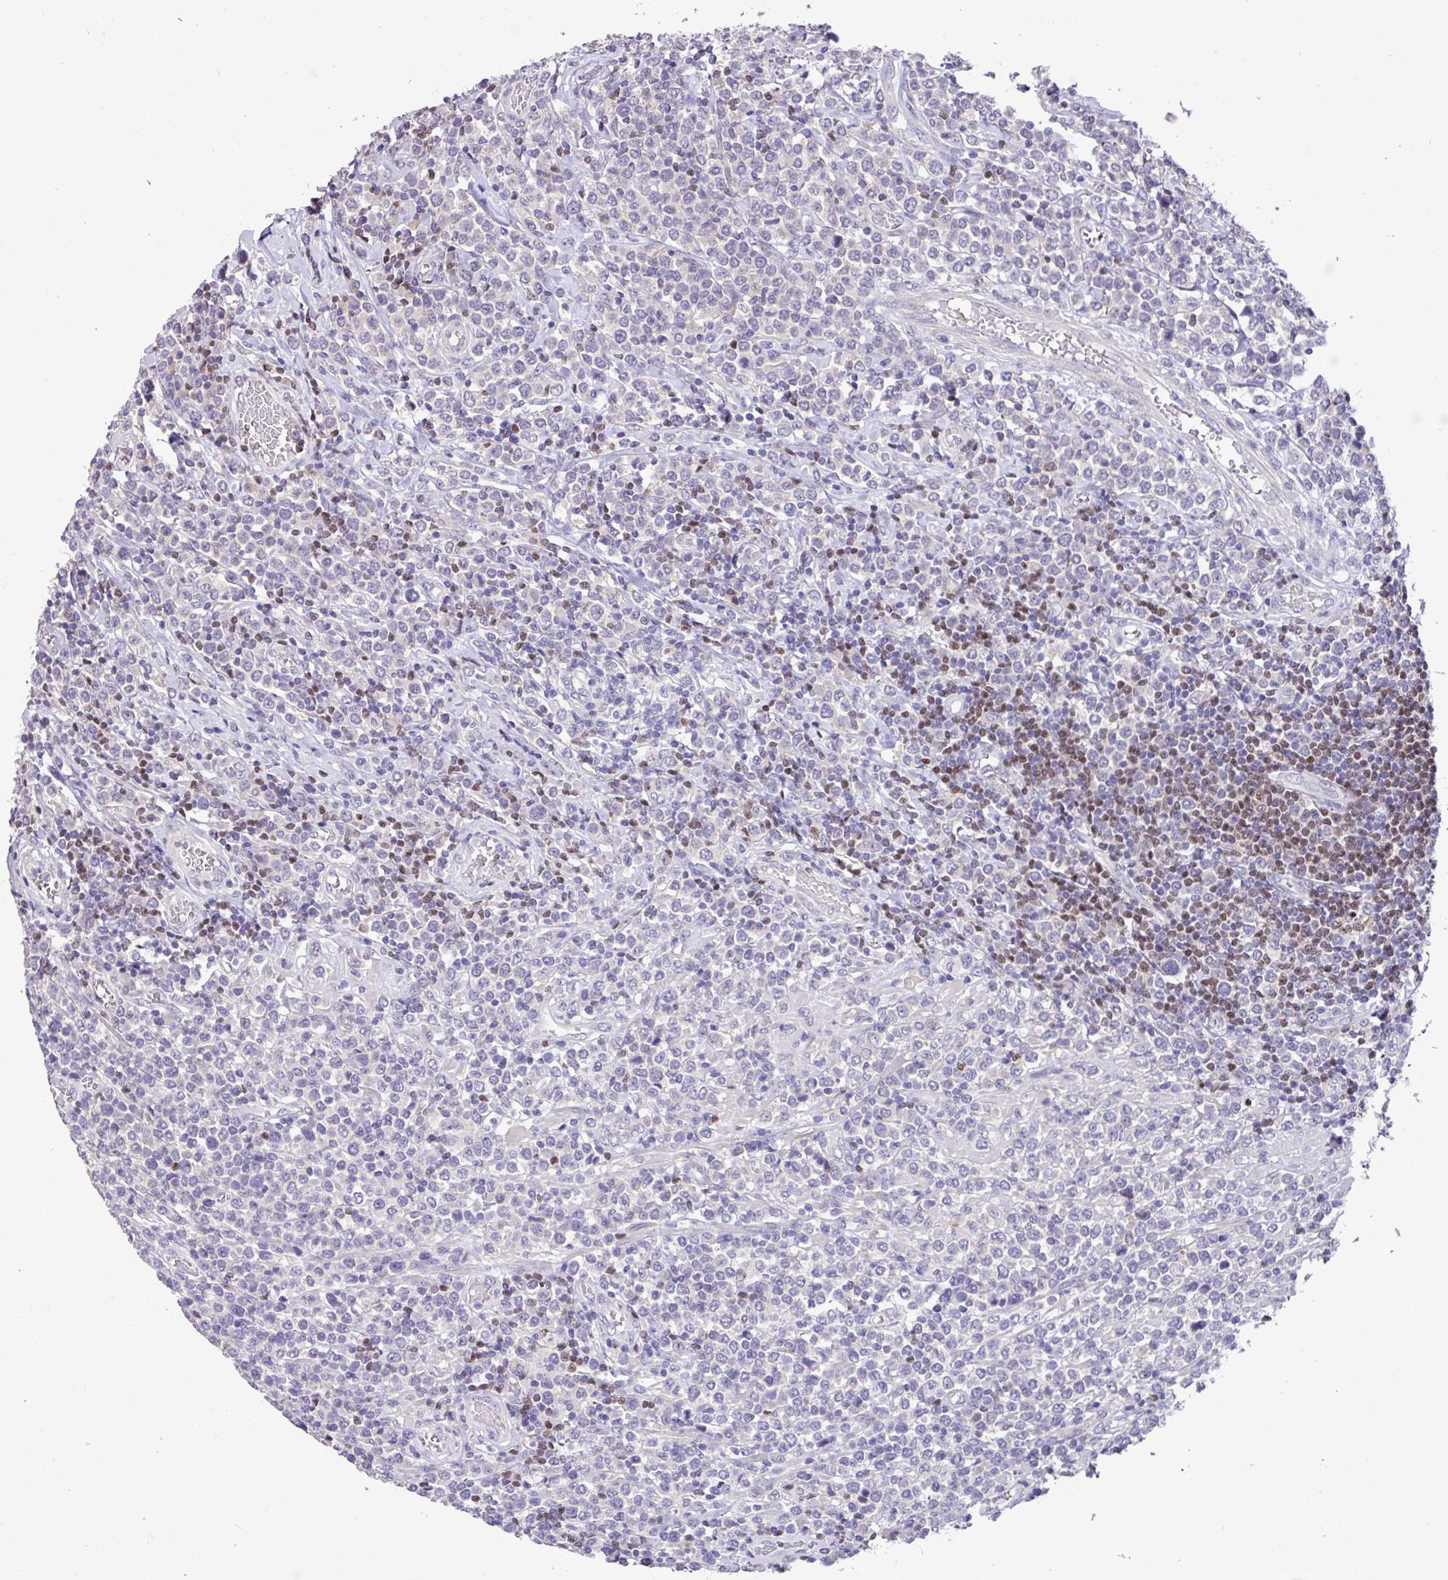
{"staining": {"intensity": "negative", "quantity": "none", "location": "none"}, "tissue": "lymphoma", "cell_type": "Tumor cells", "image_type": "cancer", "snomed": [{"axis": "morphology", "description": "Malignant lymphoma, non-Hodgkin's type, High grade"}, {"axis": "topography", "description": "Soft tissue"}], "caption": "The micrograph demonstrates no significant positivity in tumor cells of lymphoma. (Stains: DAB immunohistochemistry (IHC) with hematoxylin counter stain, Microscopy: brightfield microscopy at high magnification).", "gene": "PAX8", "patient": {"sex": "female", "age": 56}}